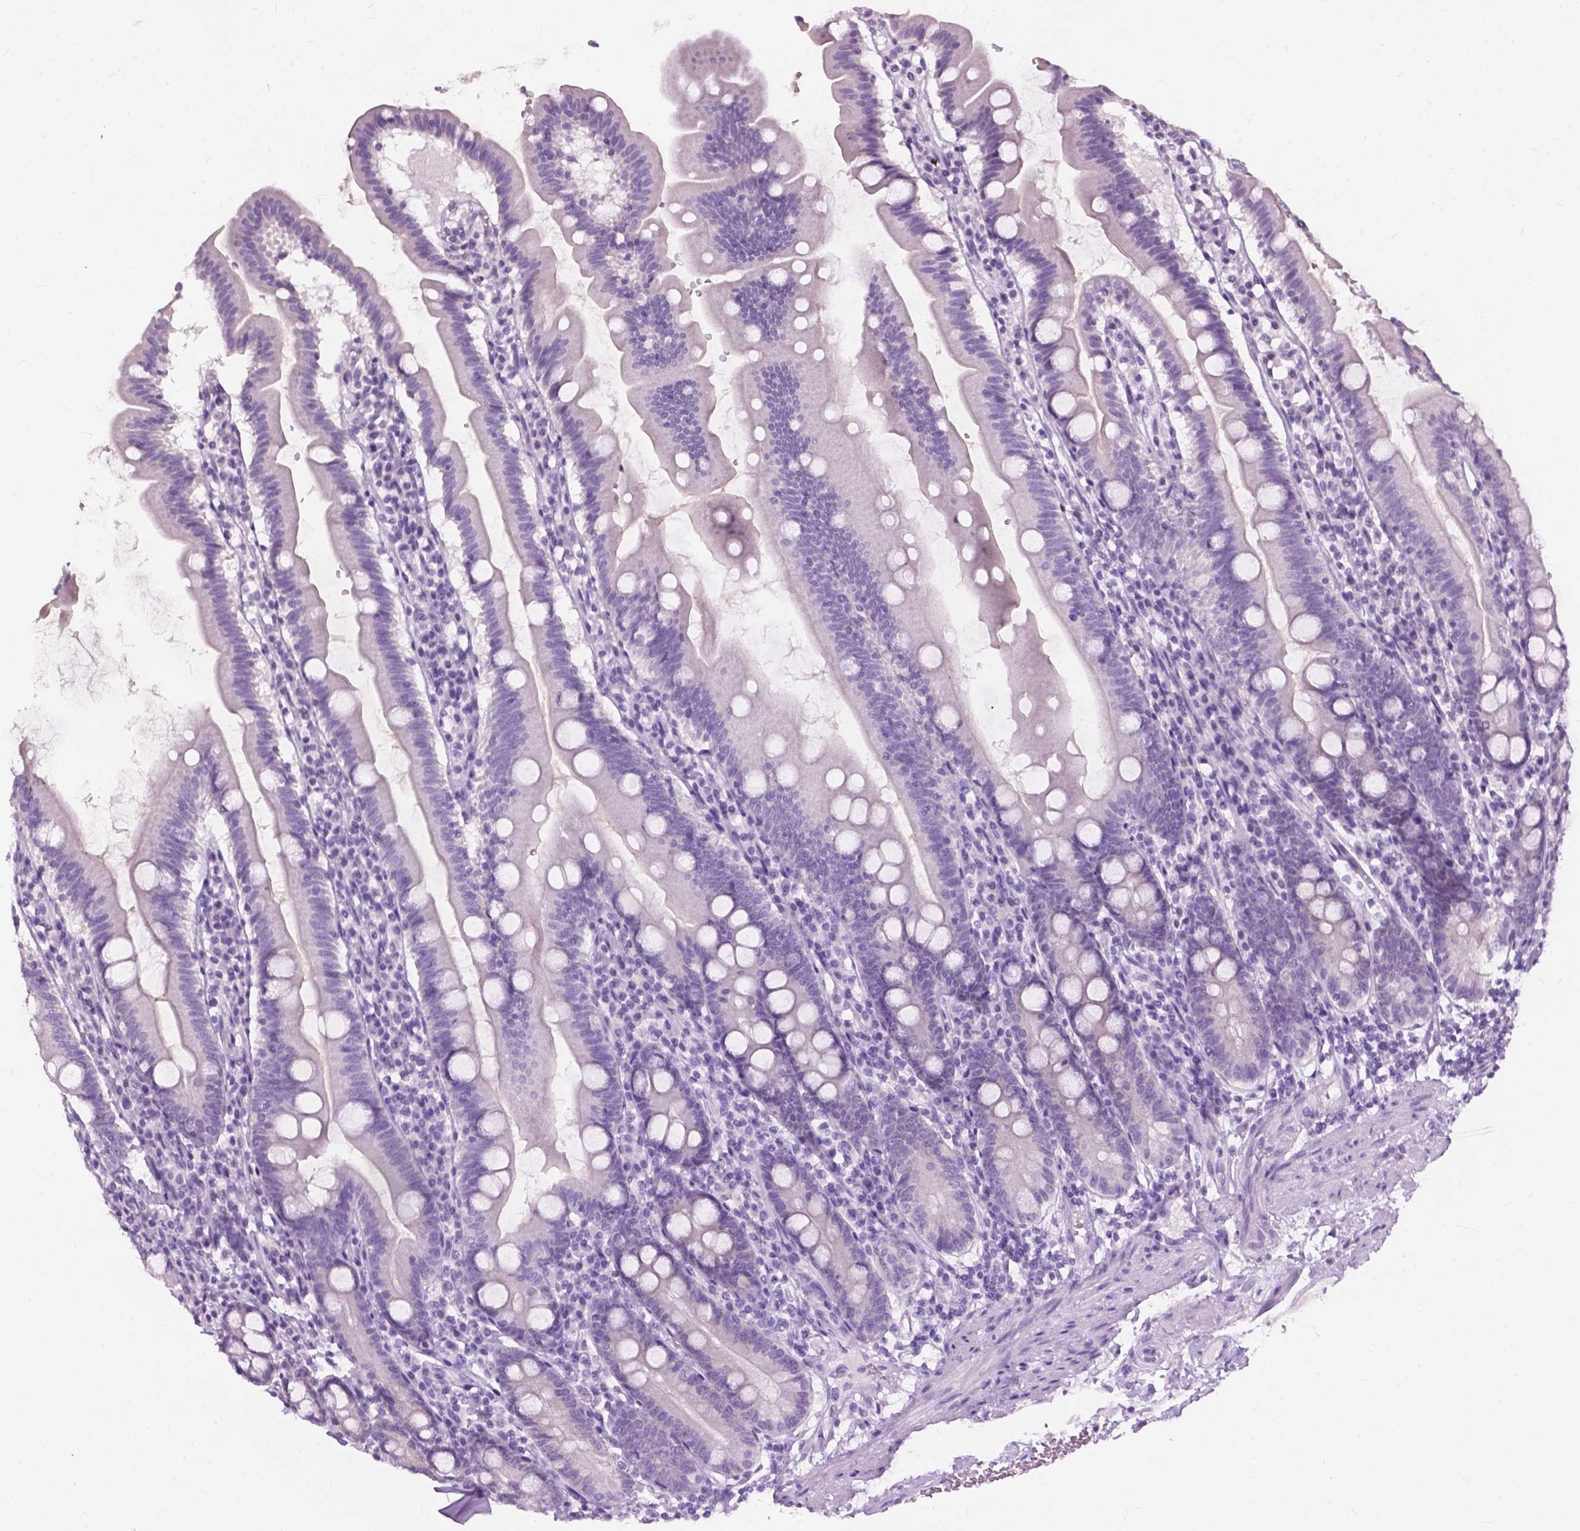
{"staining": {"intensity": "moderate", "quantity": "<25%", "location": "cytoplasmic/membranous"}, "tissue": "duodenum", "cell_type": "Glandular cells", "image_type": "normal", "snomed": [{"axis": "morphology", "description": "Normal tissue, NOS"}, {"axis": "topography", "description": "Duodenum"}], "caption": "Glandular cells display moderate cytoplasmic/membranous positivity in approximately <25% of cells in benign duodenum. (Stains: DAB in brown, nuclei in blue, Microscopy: brightfield microscopy at high magnification).", "gene": "GPR37L1", "patient": {"sex": "female", "age": 67}}